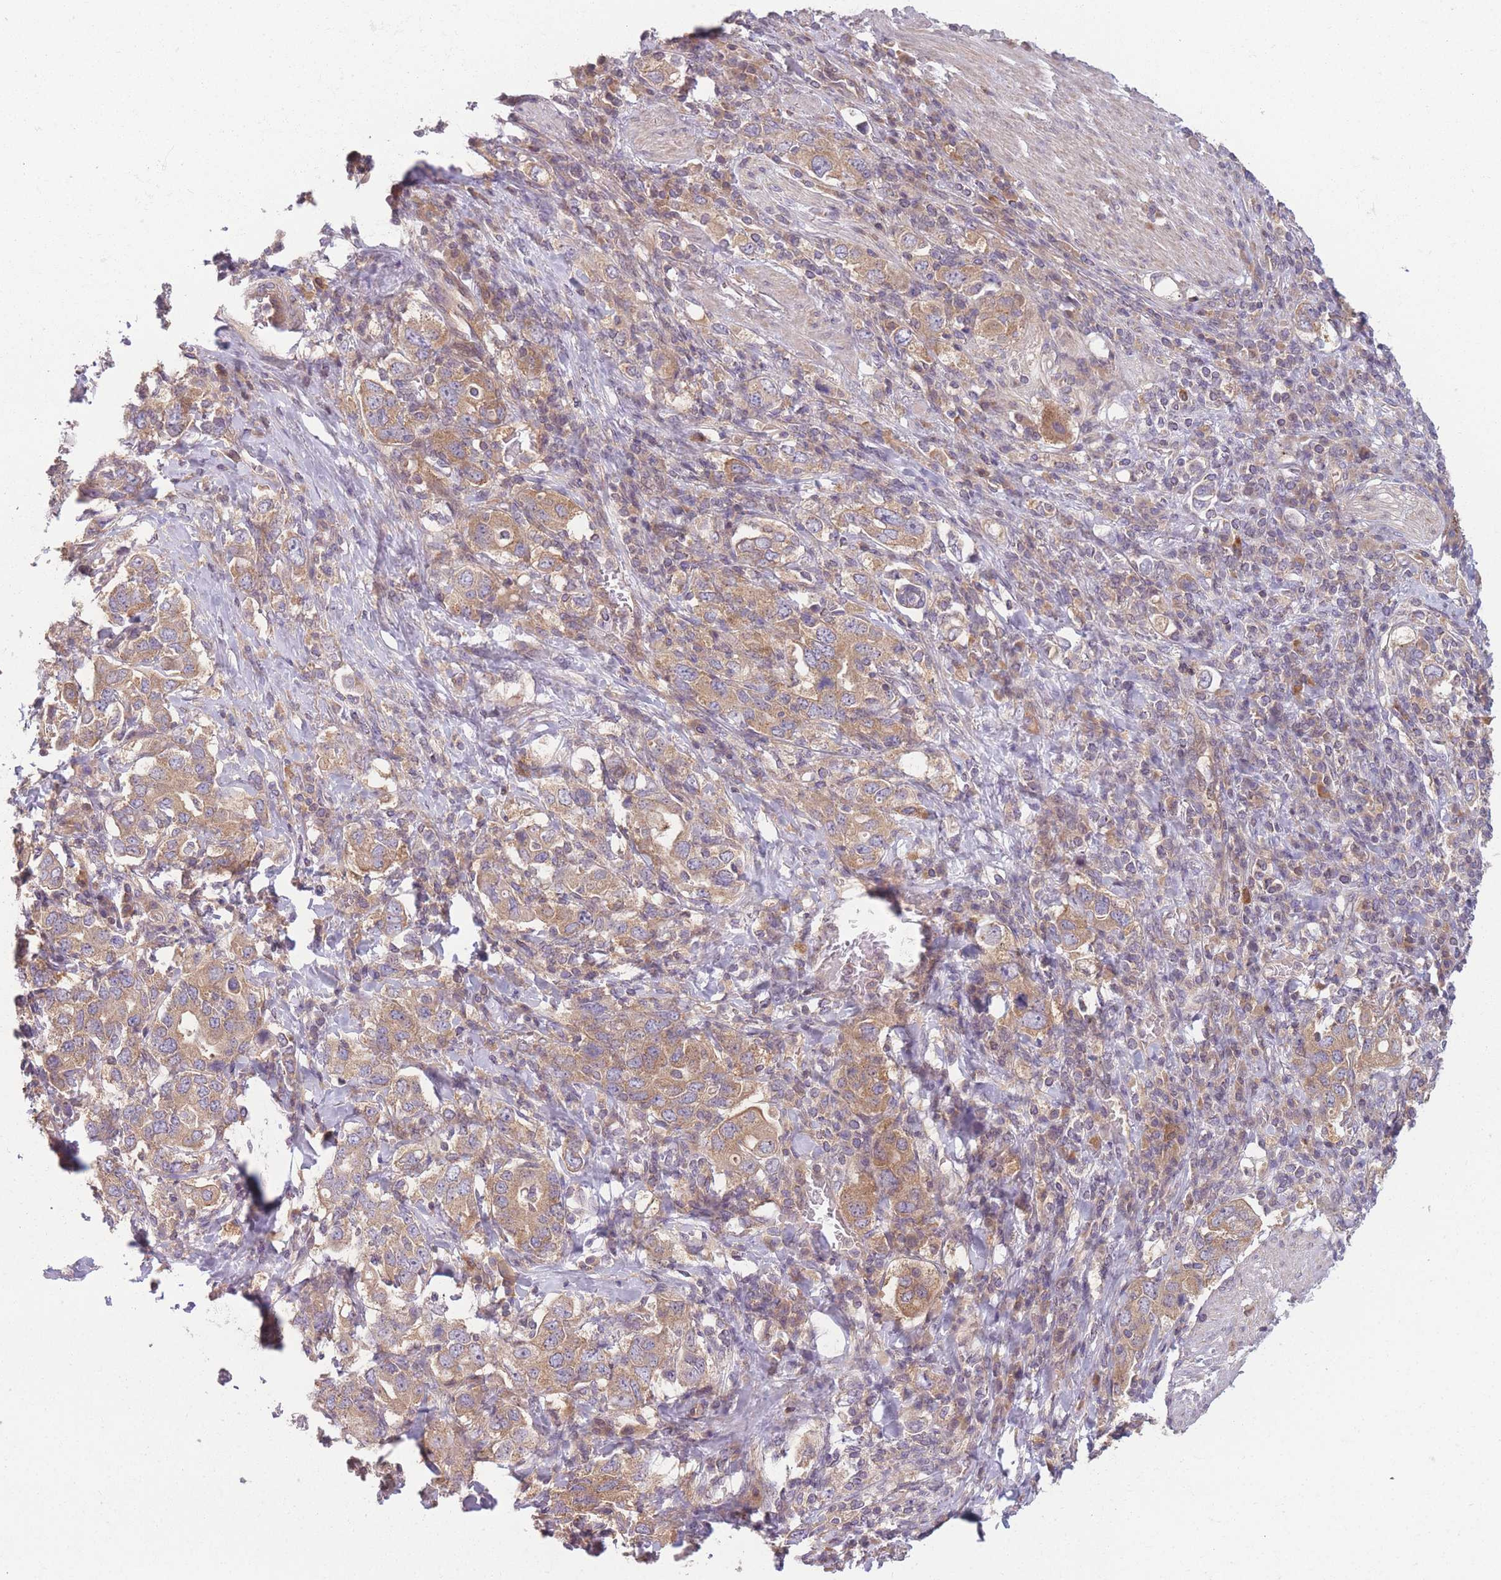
{"staining": {"intensity": "moderate", "quantity": ">75%", "location": "cytoplasmic/membranous"}, "tissue": "stomach cancer", "cell_type": "Tumor cells", "image_type": "cancer", "snomed": [{"axis": "morphology", "description": "Adenocarcinoma, NOS"}, {"axis": "topography", "description": "Stomach, upper"}, {"axis": "topography", "description": "Stomach"}], "caption": "A micrograph of human stomach cancer stained for a protein exhibits moderate cytoplasmic/membranous brown staining in tumor cells.", "gene": "WASHC2A", "patient": {"sex": "male", "age": 62}}